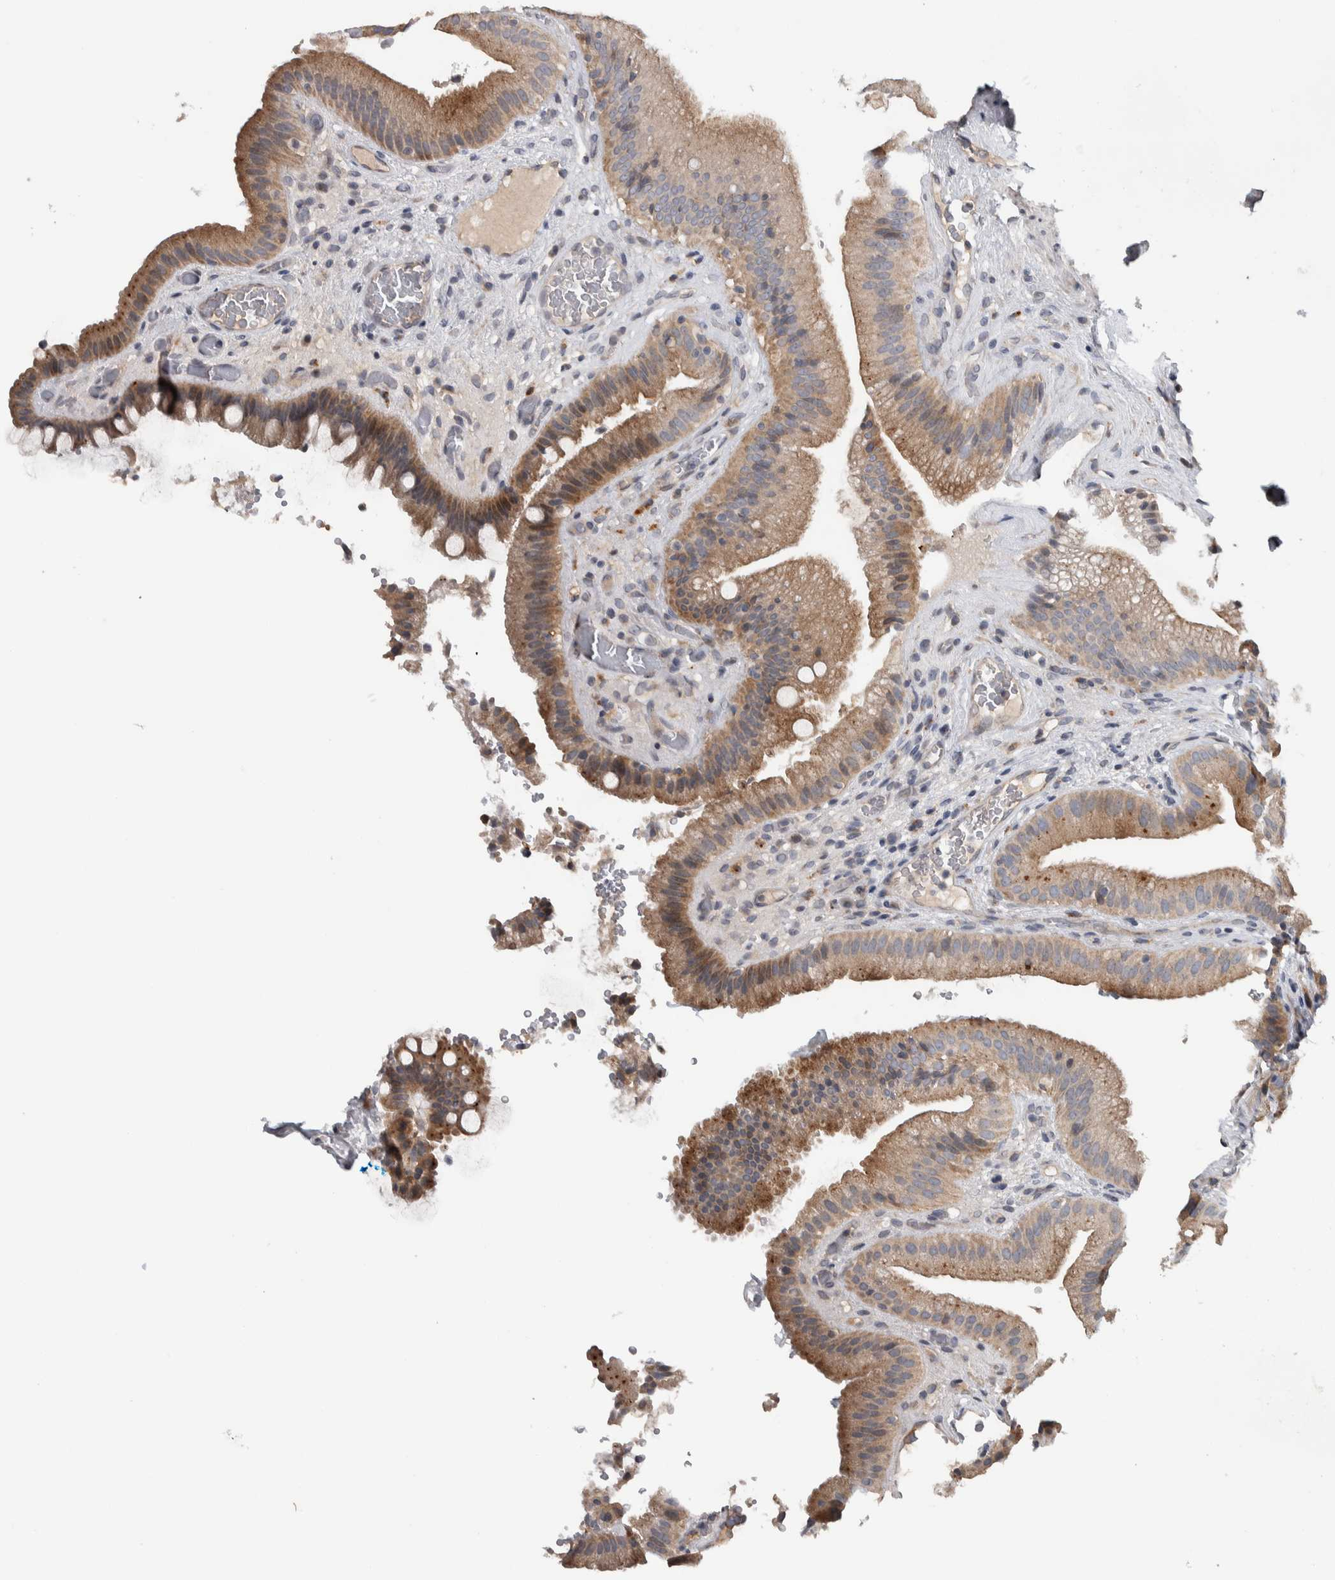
{"staining": {"intensity": "moderate", "quantity": ">75%", "location": "cytoplasmic/membranous"}, "tissue": "gallbladder", "cell_type": "Glandular cells", "image_type": "normal", "snomed": [{"axis": "morphology", "description": "Normal tissue, NOS"}, {"axis": "topography", "description": "Gallbladder"}], "caption": "This image reveals normal gallbladder stained with IHC to label a protein in brown. The cytoplasmic/membranous of glandular cells show moderate positivity for the protein. Nuclei are counter-stained blue.", "gene": "FAM83G", "patient": {"sex": "male", "age": 49}}